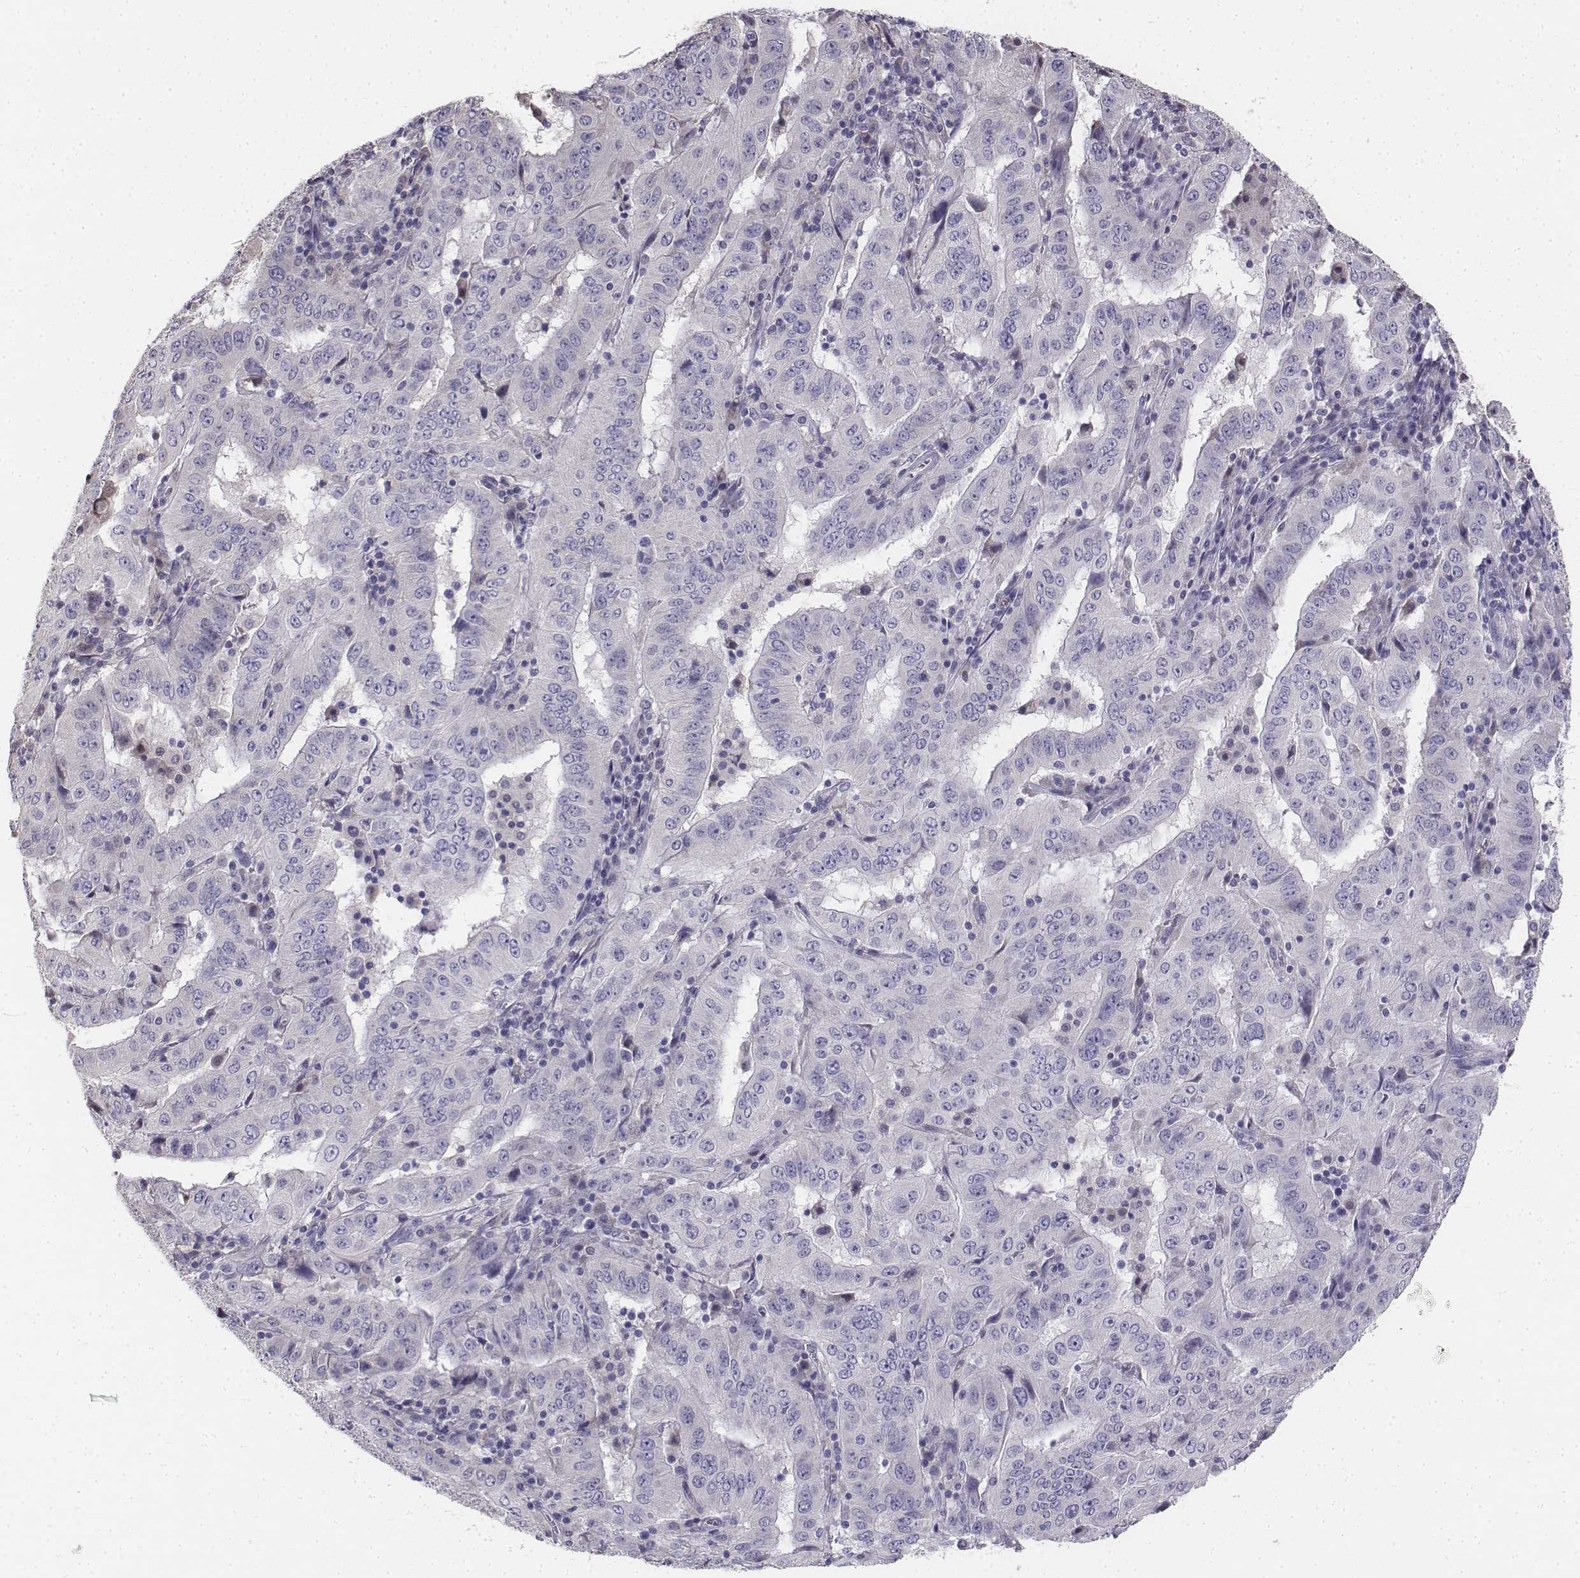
{"staining": {"intensity": "negative", "quantity": "none", "location": "none"}, "tissue": "pancreatic cancer", "cell_type": "Tumor cells", "image_type": "cancer", "snomed": [{"axis": "morphology", "description": "Adenocarcinoma, NOS"}, {"axis": "topography", "description": "Pancreas"}], "caption": "Tumor cells show no significant protein staining in pancreatic adenocarcinoma.", "gene": "PENK", "patient": {"sex": "male", "age": 63}}